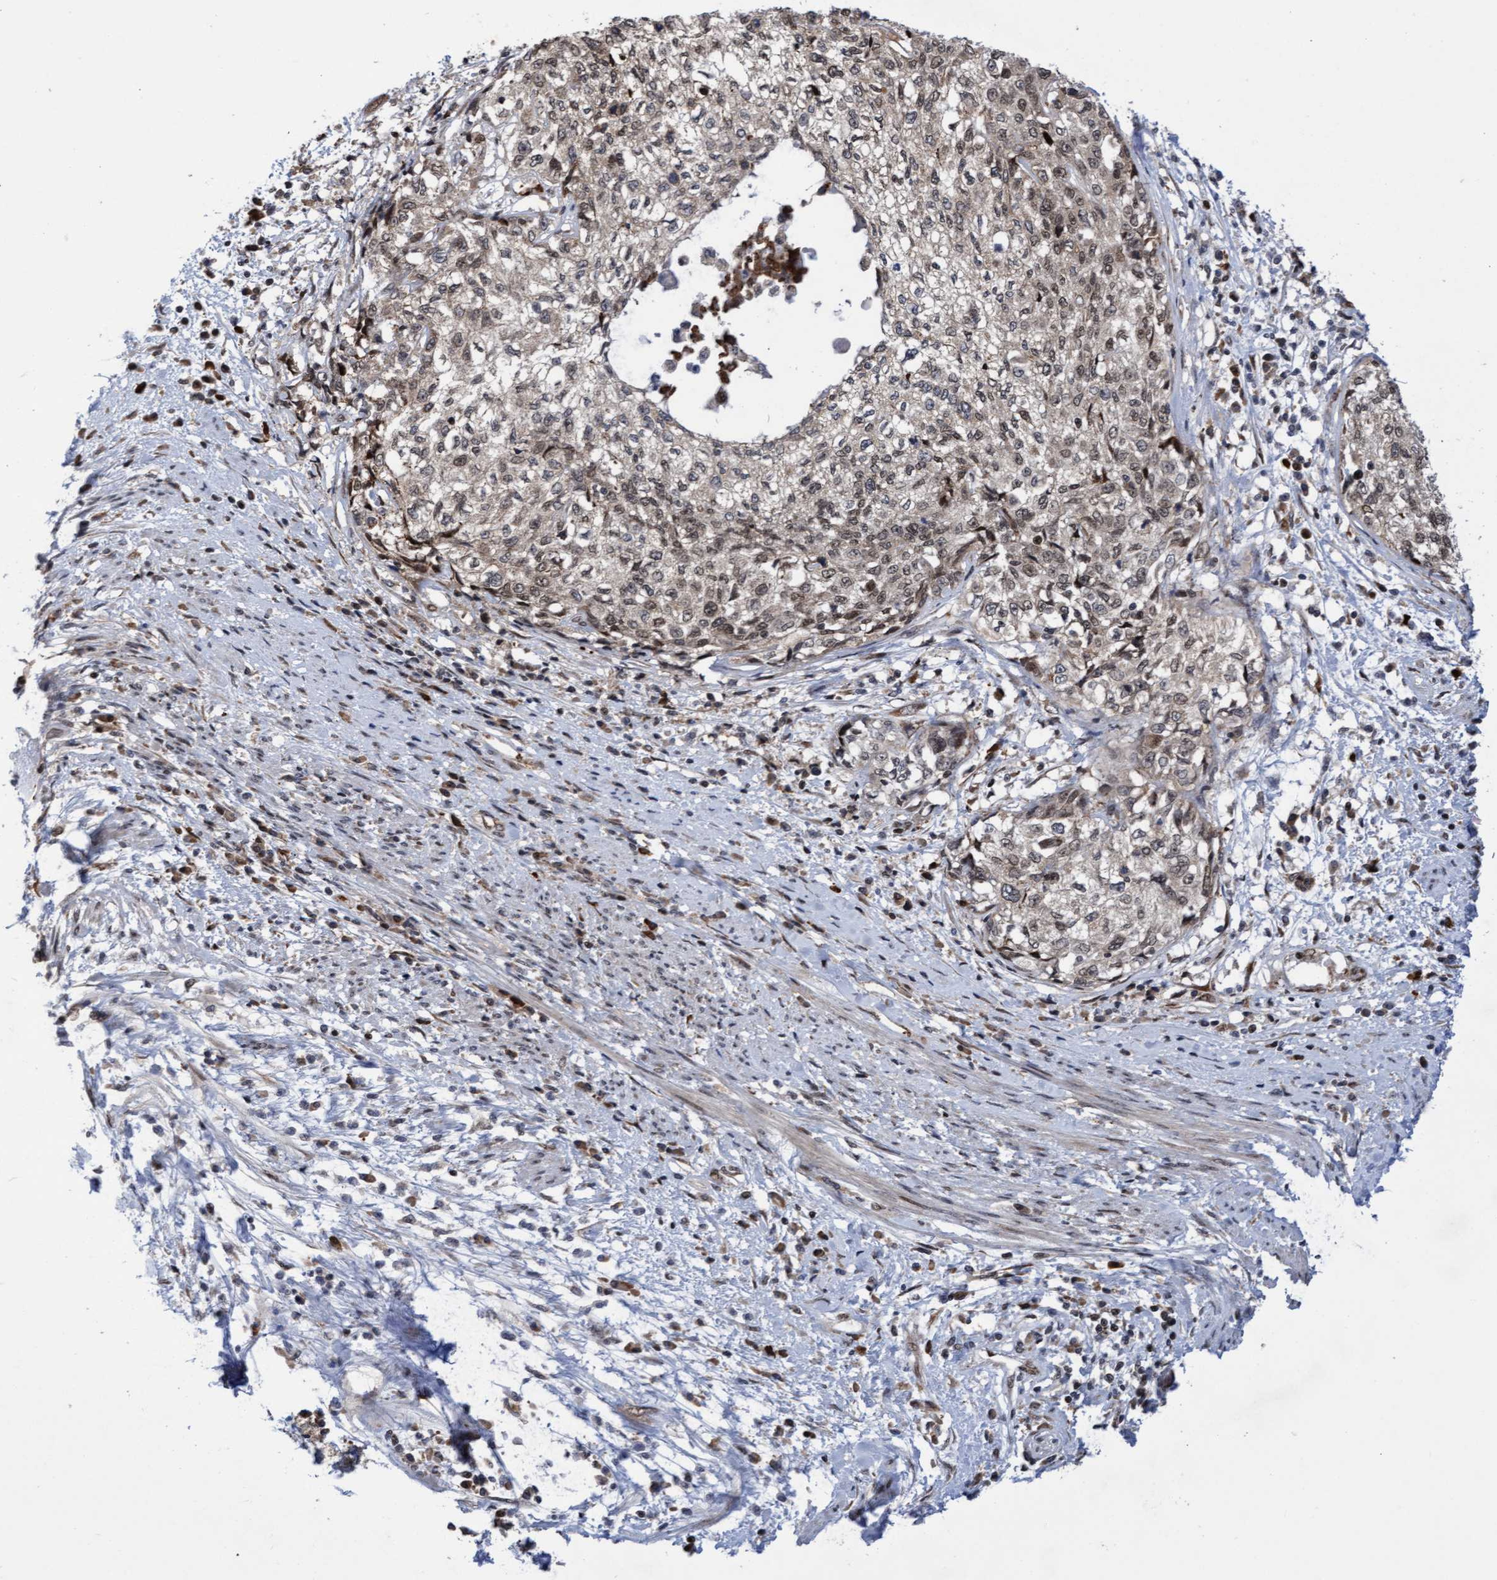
{"staining": {"intensity": "weak", "quantity": "25%-75%", "location": "cytoplasmic/membranous,nuclear"}, "tissue": "cervical cancer", "cell_type": "Tumor cells", "image_type": "cancer", "snomed": [{"axis": "morphology", "description": "Squamous cell carcinoma, NOS"}, {"axis": "topography", "description": "Cervix"}], "caption": "Immunohistochemistry (IHC) micrograph of neoplastic tissue: cervical cancer stained using immunohistochemistry demonstrates low levels of weak protein expression localized specifically in the cytoplasmic/membranous and nuclear of tumor cells, appearing as a cytoplasmic/membranous and nuclear brown color.", "gene": "TANC2", "patient": {"sex": "female", "age": 57}}